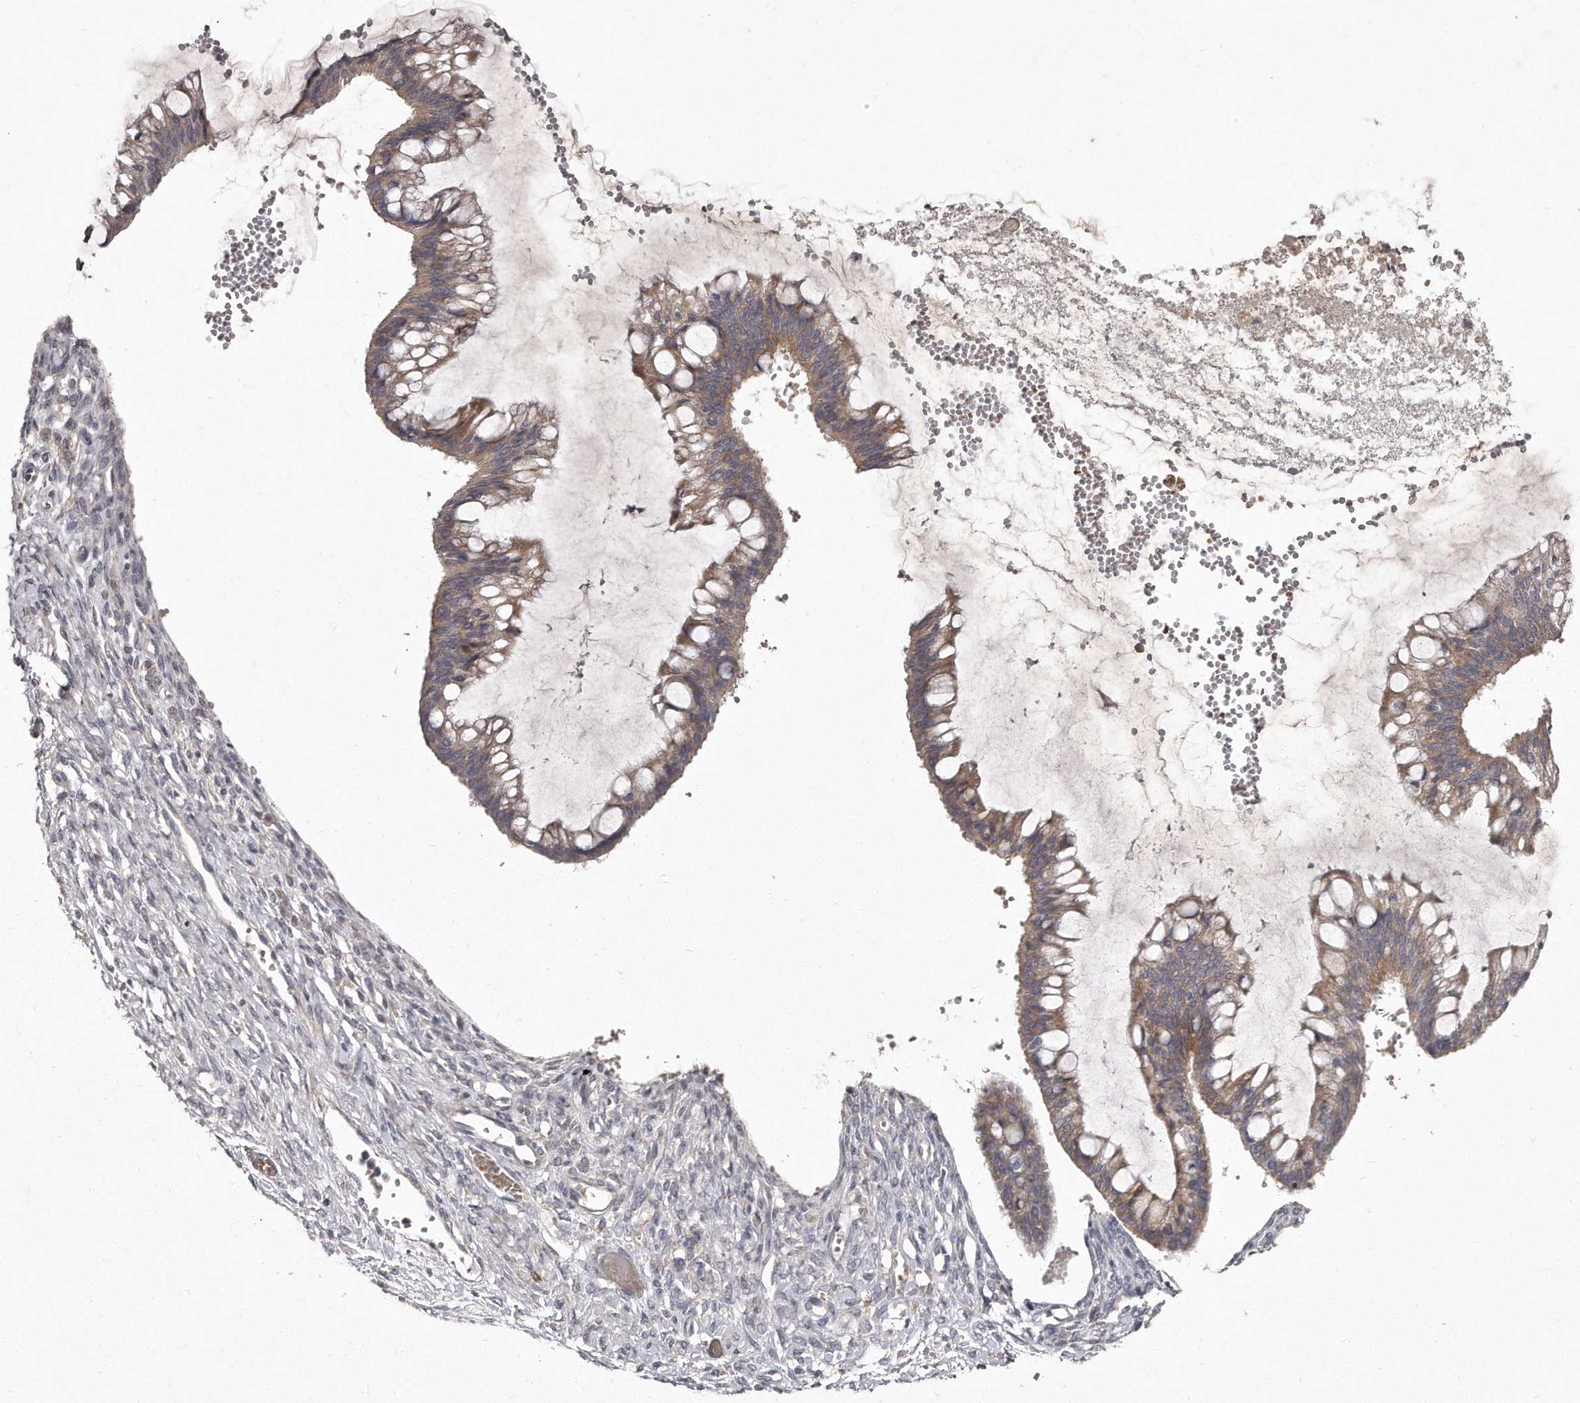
{"staining": {"intensity": "weak", "quantity": ">75%", "location": "cytoplasmic/membranous"}, "tissue": "ovarian cancer", "cell_type": "Tumor cells", "image_type": "cancer", "snomed": [{"axis": "morphology", "description": "Cystadenocarcinoma, mucinous, NOS"}, {"axis": "topography", "description": "Ovary"}], "caption": "This is an image of immunohistochemistry staining of mucinous cystadenocarcinoma (ovarian), which shows weak expression in the cytoplasmic/membranous of tumor cells.", "gene": "TECR", "patient": {"sex": "female", "age": 73}}